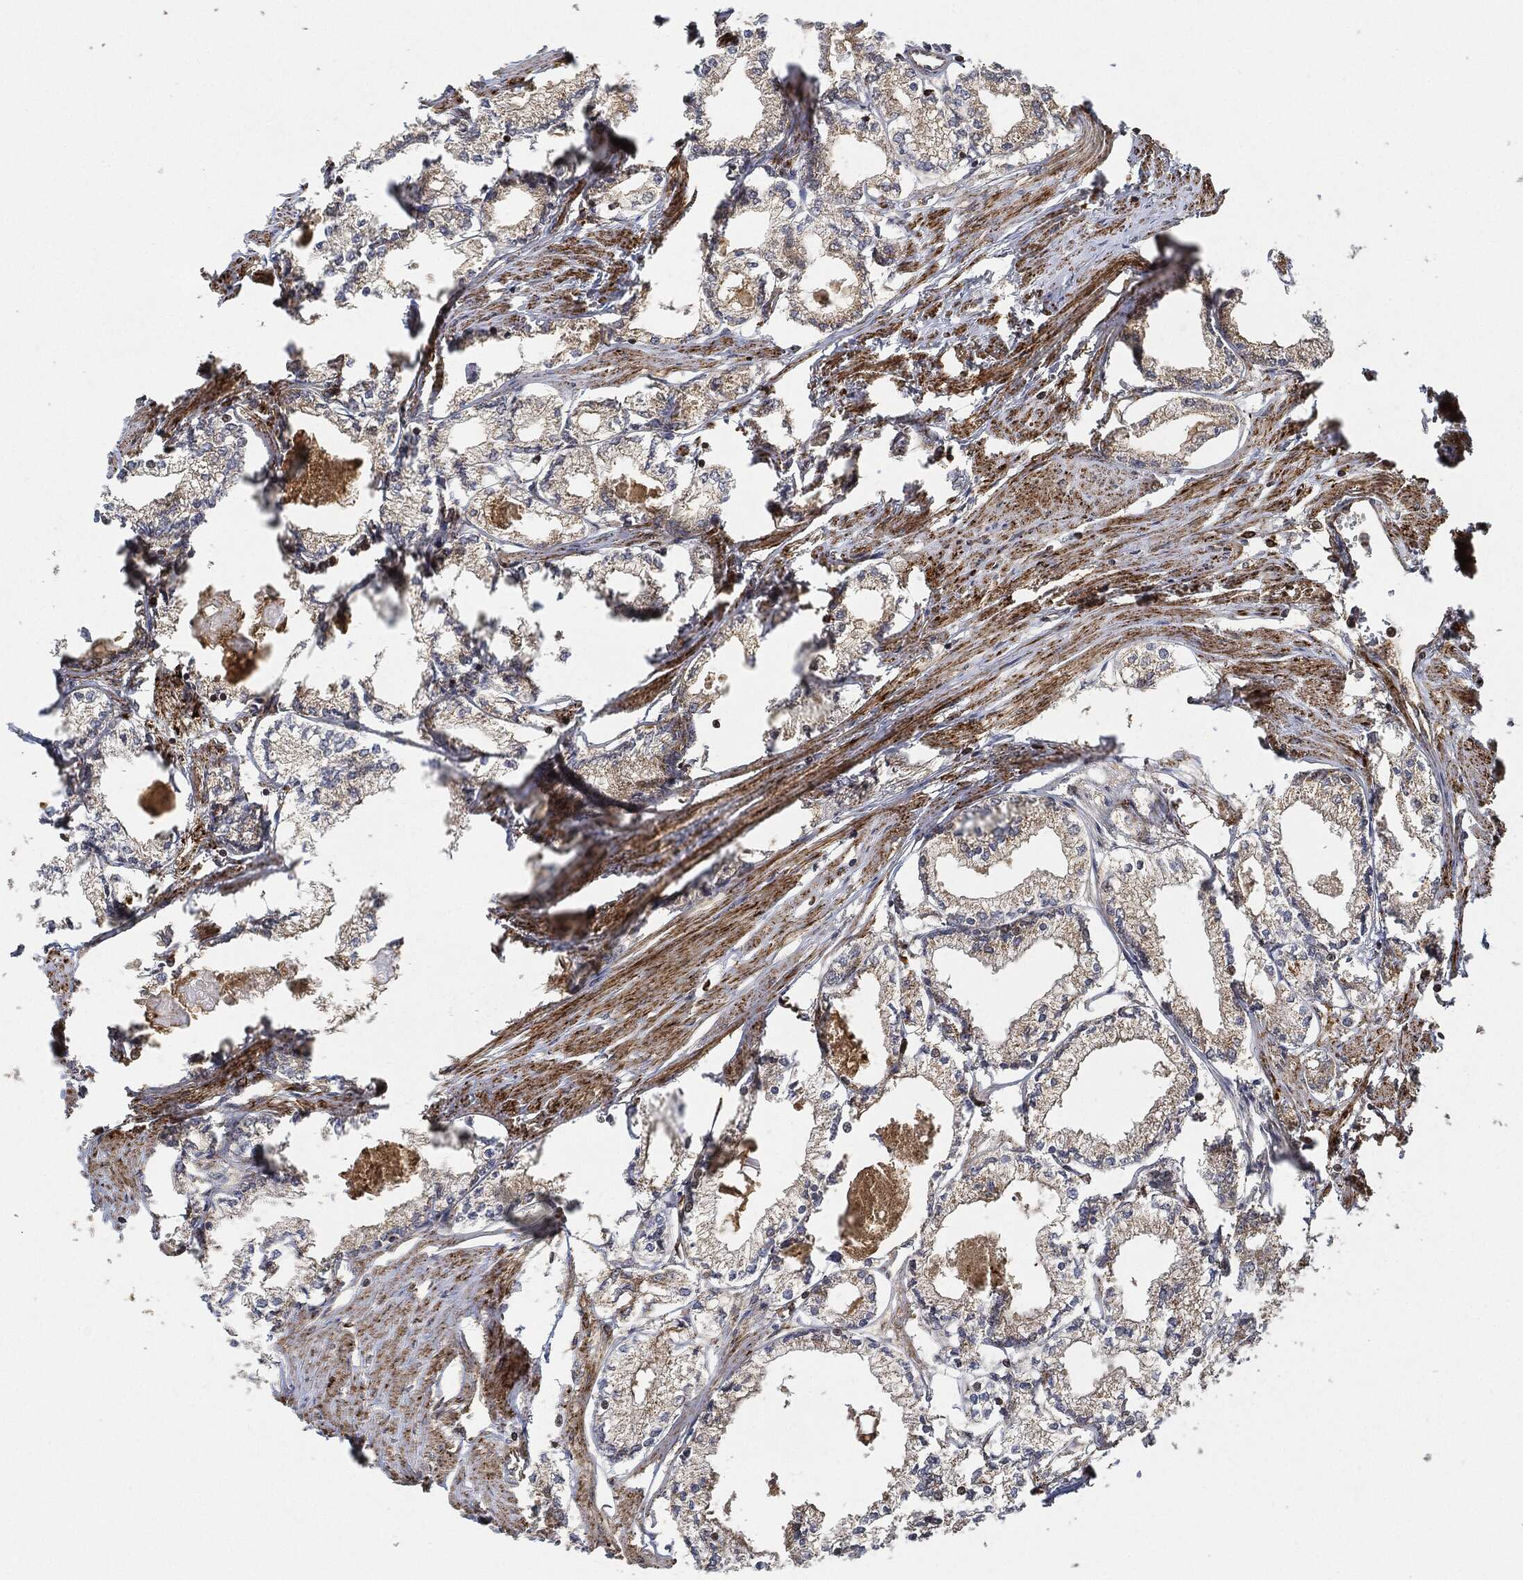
{"staining": {"intensity": "negative", "quantity": "none", "location": "none"}, "tissue": "prostate cancer", "cell_type": "Tumor cells", "image_type": "cancer", "snomed": [{"axis": "morphology", "description": "Adenocarcinoma, NOS"}, {"axis": "topography", "description": "Prostate"}], "caption": "An image of human prostate cancer is negative for staining in tumor cells.", "gene": "MAP3K3", "patient": {"sex": "male", "age": 56}}